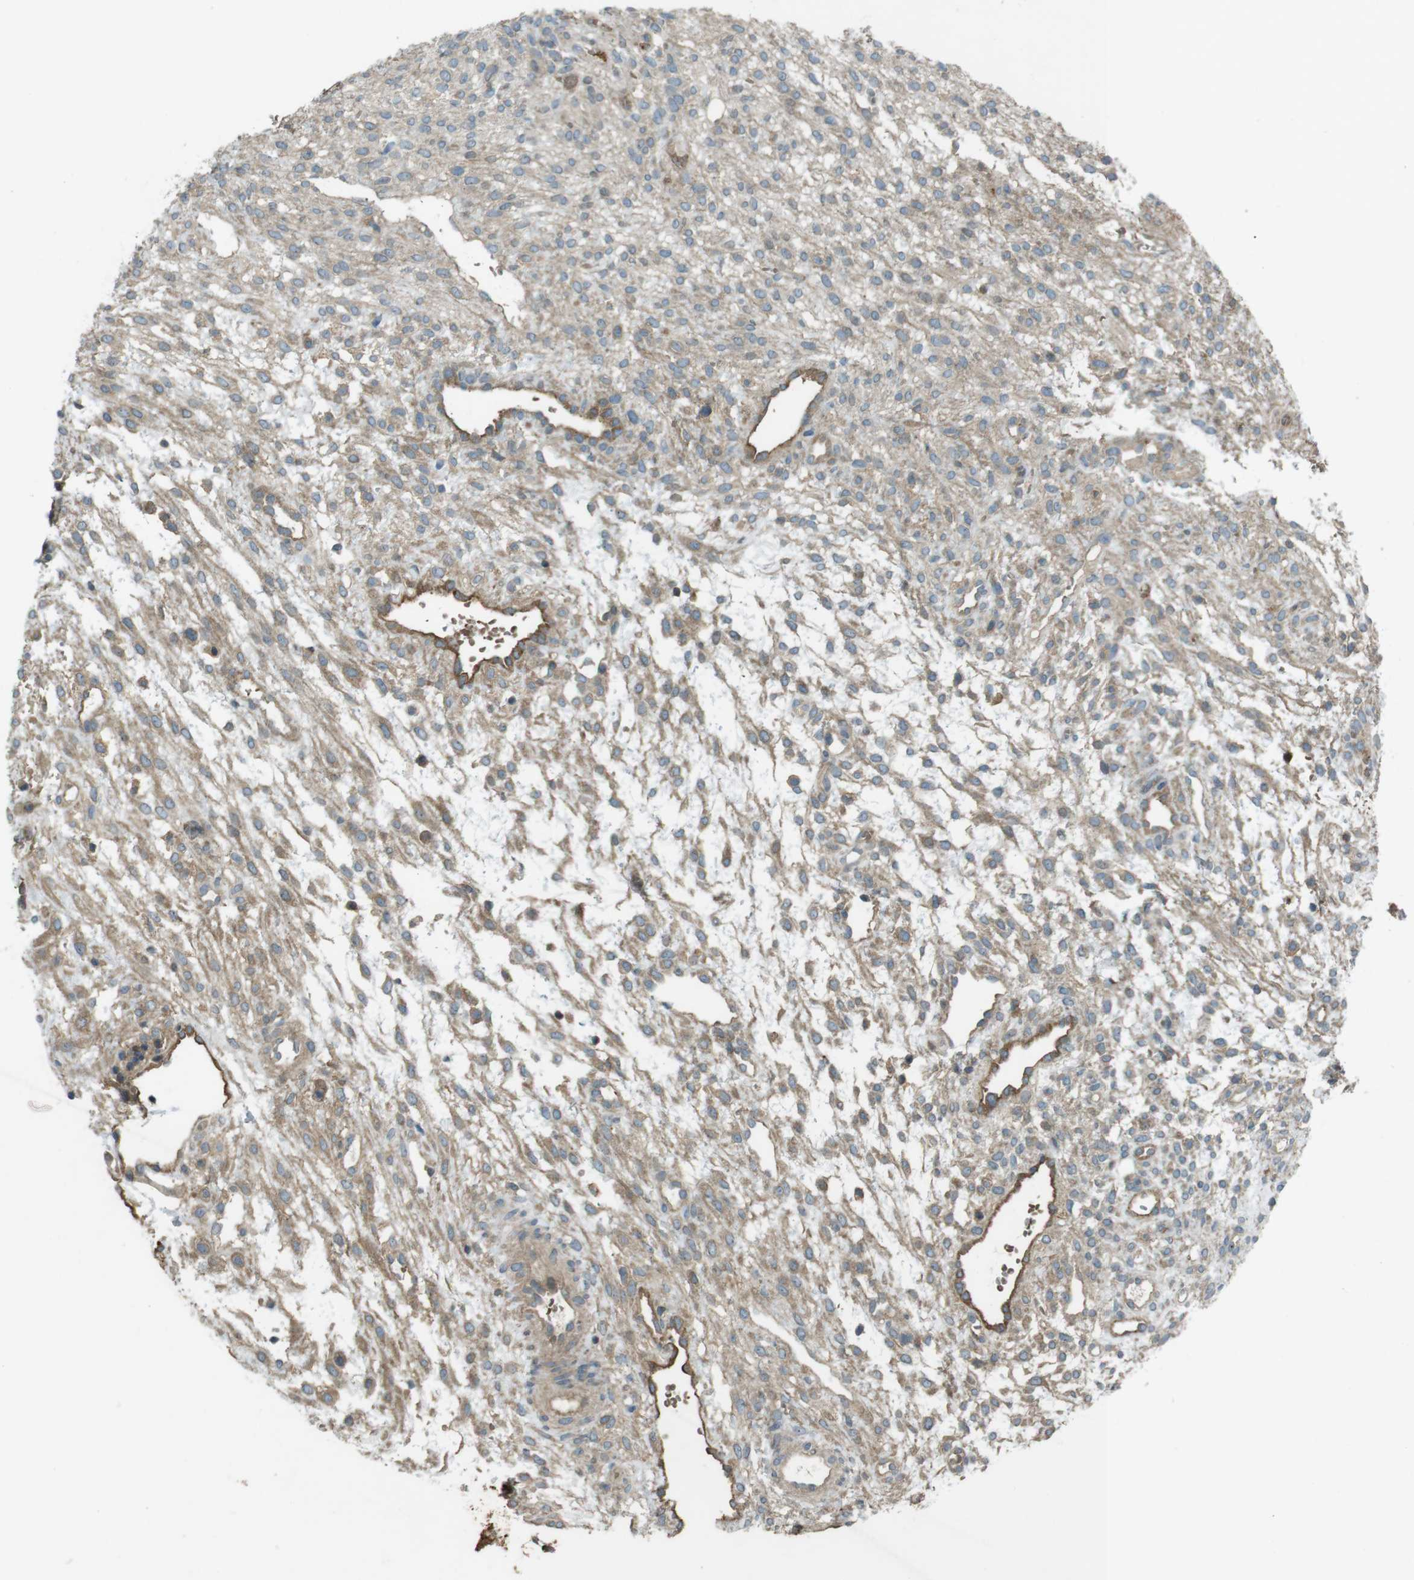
{"staining": {"intensity": "weak", "quantity": "25%-75%", "location": "cytoplasmic/membranous"}, "tissue": "ovary", "cell_type": "Ovarian stroma cells", "image_type": "normal", "snomed": [{"axis": "morphology", "description": "Normal tissue, NOS"}, {"axis": "morphology", "description": "Cyst, NOS"}, {"axis": "topography", "description": "Ovary"}], "caption": "An IHC image of unremarkable tissue is shown. Protein staining in brown highlights weak cytoplasmic/membranous positivity in ovary within ovarian stroma cells. The staining is performed using DAB (3,3'-diaminobenzidine) brown chromogen to label protein expression. The nuclei are counter-stained blue using hematoxylin.", "gene": "ZYX", "patient": {"sex": "female", "age": 18}}